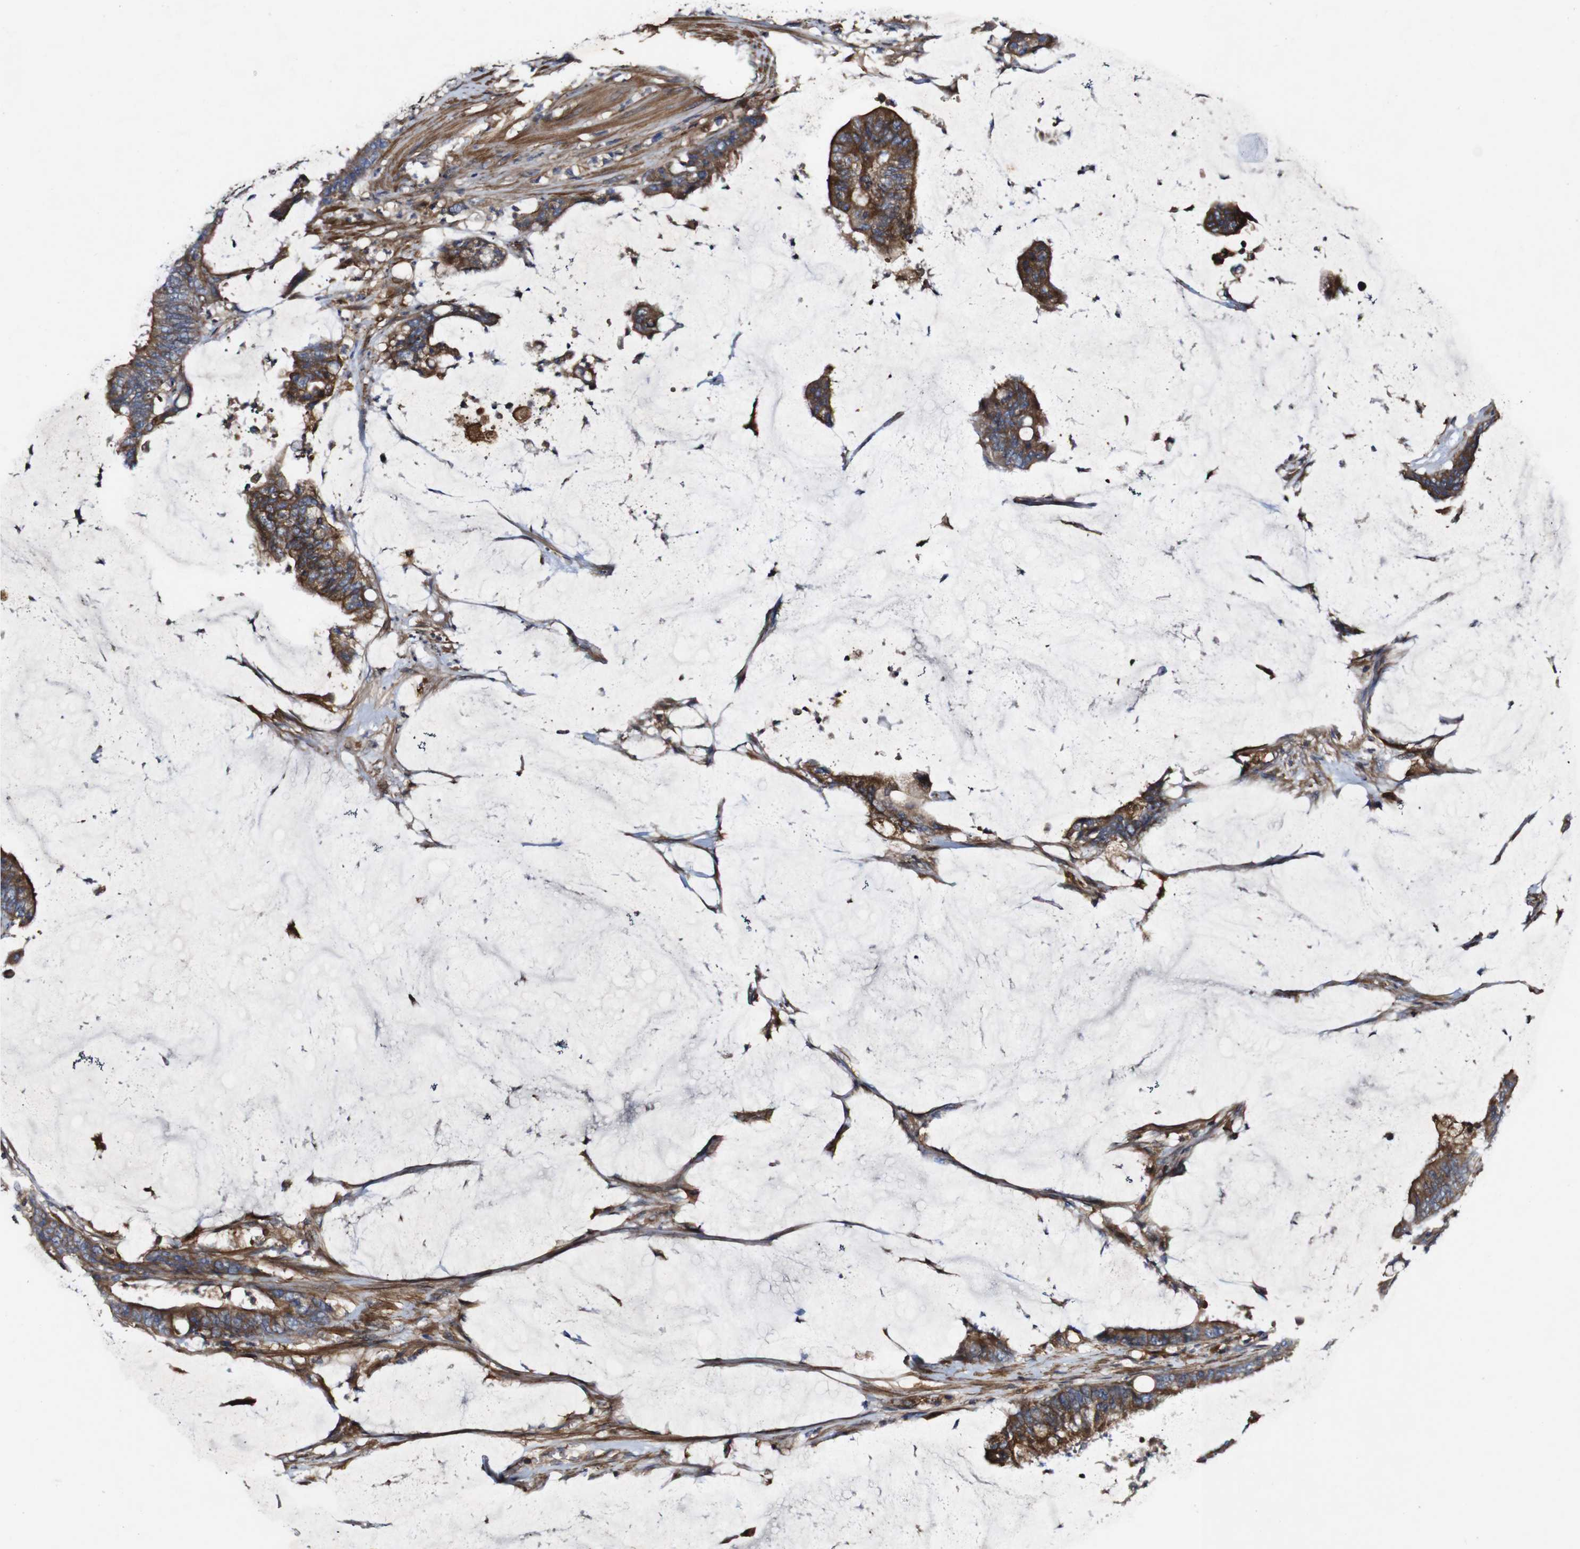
{"staining": {"intensity": "strong", "quantity": ">75%", "location": "cytoplasmic/membranous"}, "tissue": "colorectal cancer", "cell_type": "Tumor cells", "image_type": "cancer", "snomed": [{"axis": "morphology", "description": "Adenocarcinoma, NOS"}, {"axis": "topography", "description": "Rectum"}], "caption": "Immunohistochemical staining of human colorectal cancer (adenocarcinoma) demonstrates high levels of strong cytoplasmic/membranous expression in approximately >75% of tumor cells. Using DAB (brown) and hematoxylin (blue) stains, captured at high magnification using brightfield microscopy.", "gene": "GSDME", "patient": {"sex": "female", "age": 66}}